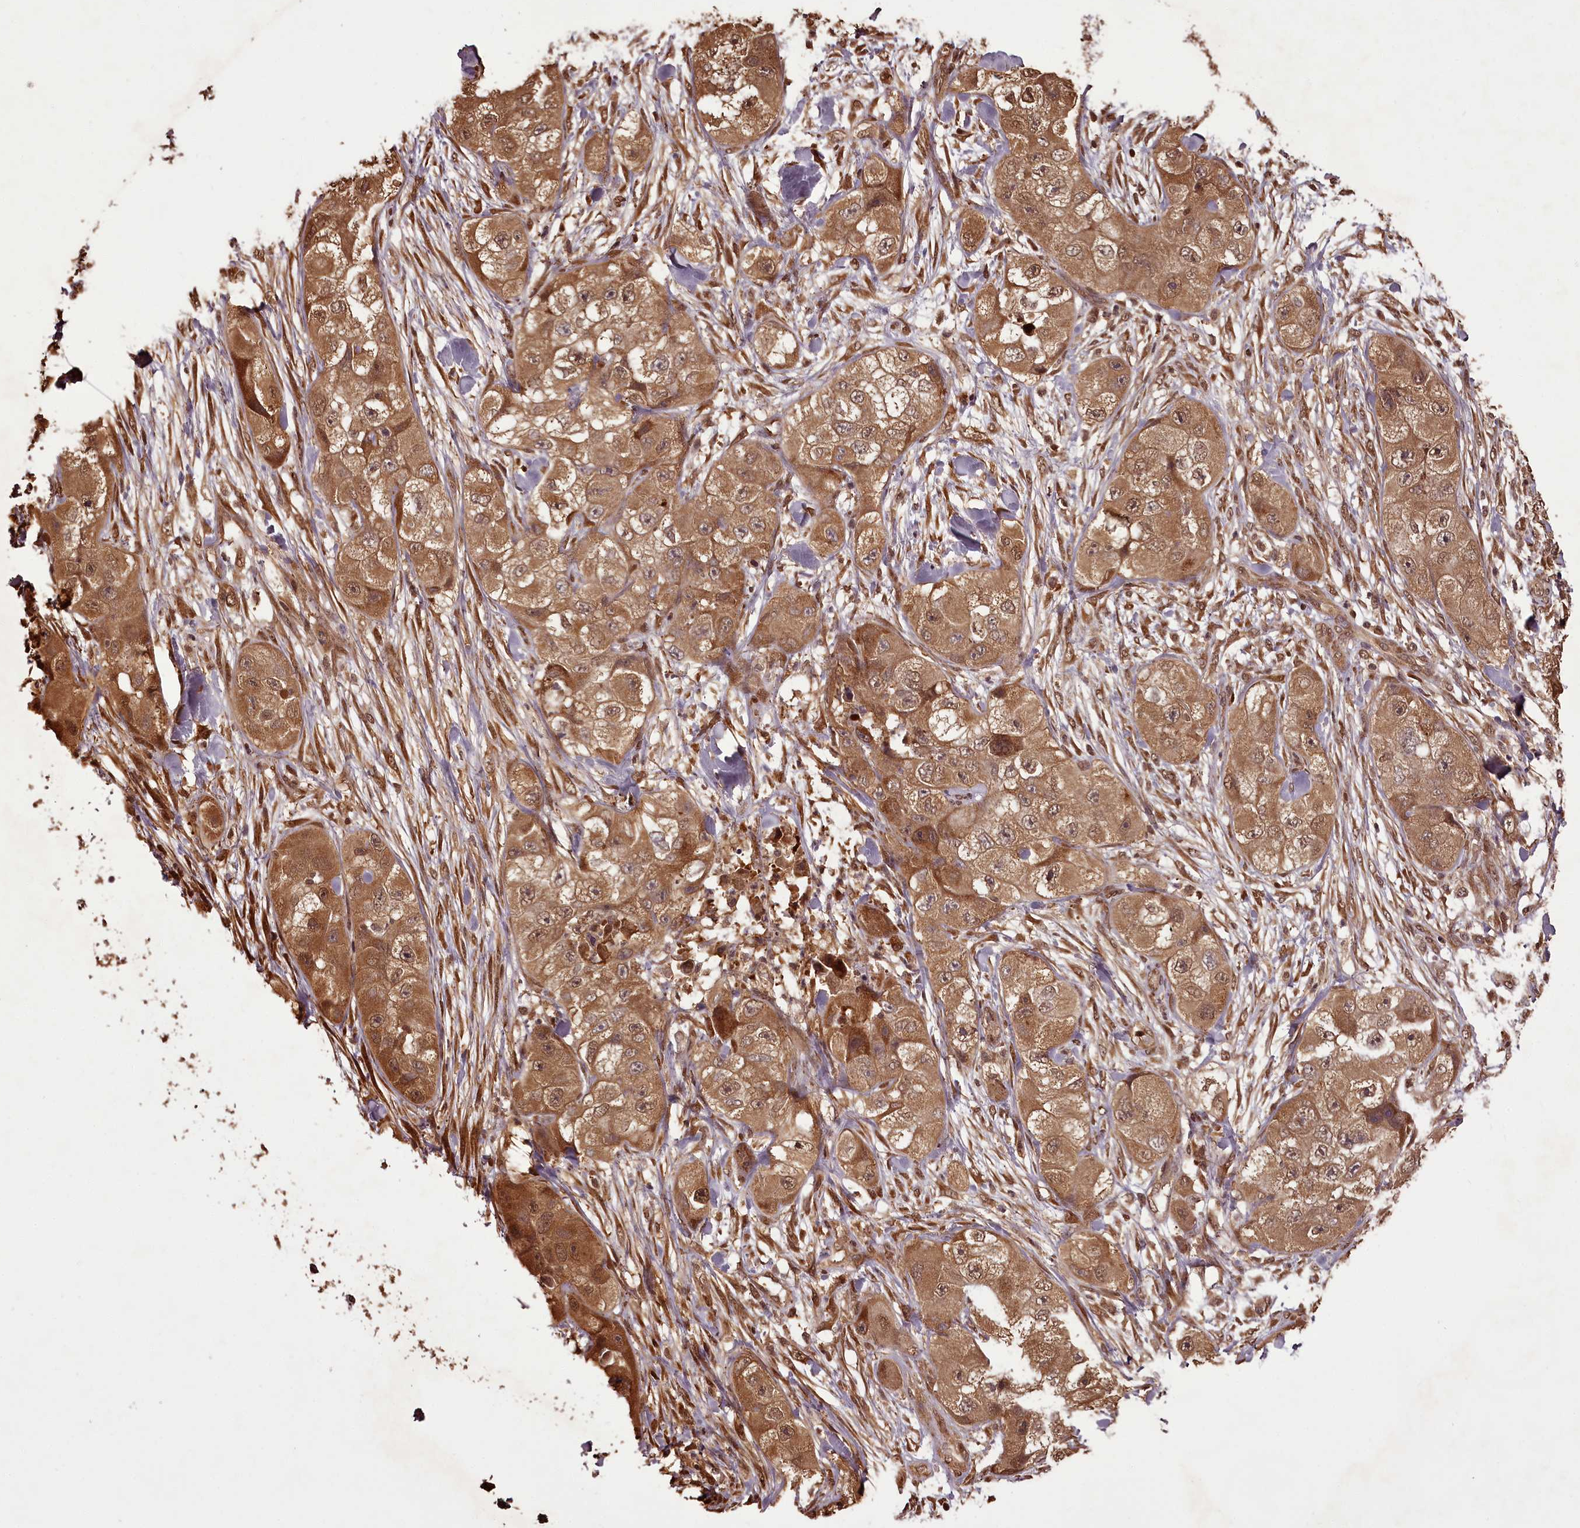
{"staining": {"intensity": "moderate", "quantity": ">75%", "location": "cytoplasmic/membranous,nuclear"}, "tissue": "skin cancer", "cell_type": "Tumor cells", "image_type": "cancer", "snomed": [{"axis": "morphology", "description": "Squamous cell carcinoma, NOS"}, {"axis": "topography", "description": "Skin"}, {"axis": "topography", "description": "Subcutis"}], "caption": "Skin cancer (squamous cell carcinoma) was stained to show a protein in brown. There is medium levels of moderate cytoplasmic/membranous and nuclear staining in approximately >75% of tumor cells. The protein of interest is stained brown, and the nuclei are stained in blue (DAB (3,3'-diaminobenzidine) IHC with brightfield microscopy, high magnification).", "gene": "NPRL2", "patient": {"sex": "male", "age": 73}}